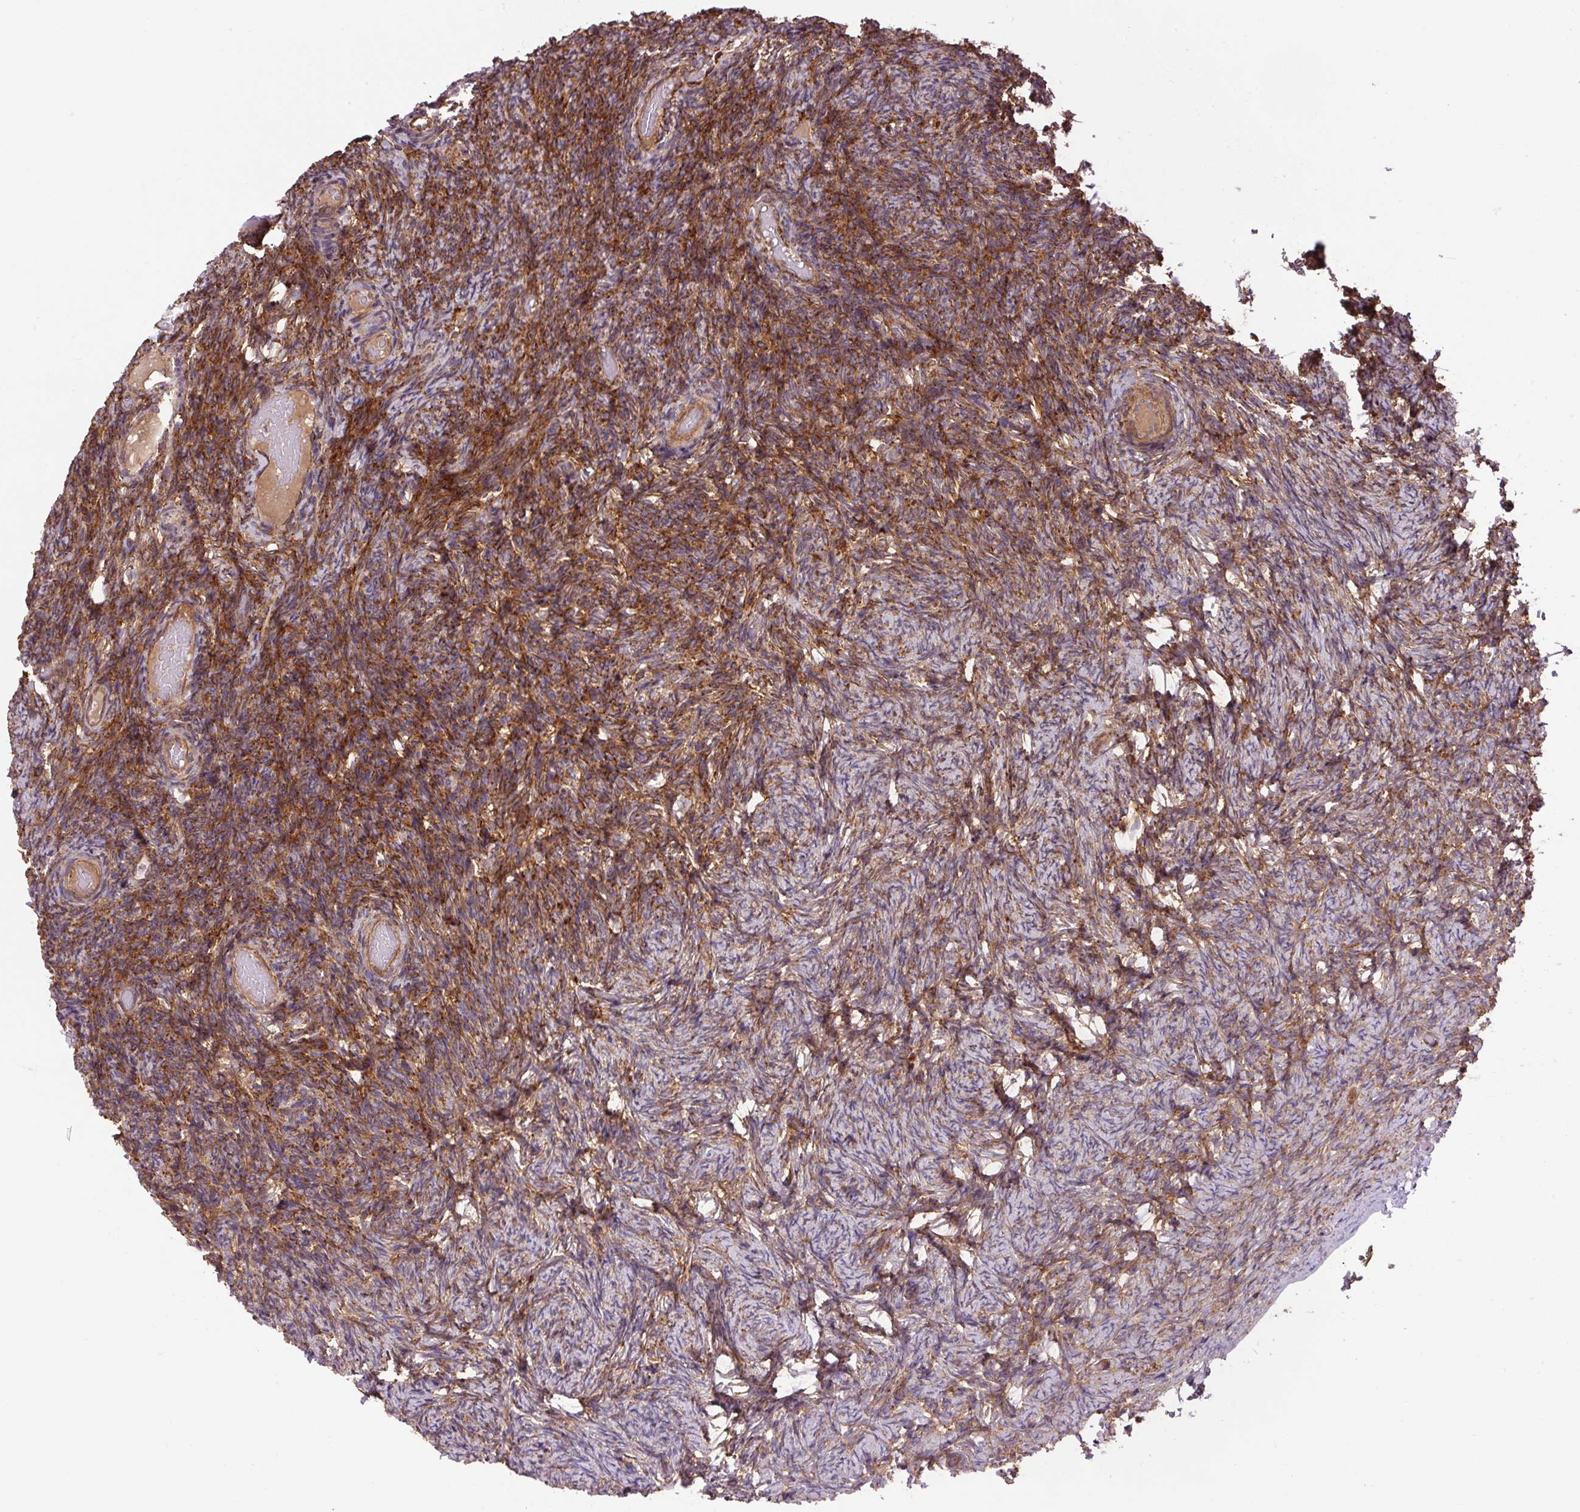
{"staining": {"intensity": "moderate", "quantity": ">75%", "location": "cytoplasmic/membranous"}, "tissue": "ovary", "cell_type": "Ovarian stroma cells", "image_type": "normal", "snomed": [{"axis": "morphology", "description": "Normal tissue, NOS"}, {"axis": "topography", "description": "Ovary"}], "caption": "High-power microscopy captured an immunohistochemistry (IHC) micrograph of benign ovary, revealing moderate cytoplasmic/membranous positivity in approximately >75% of ovarian stroma cells.", "gene": "SEPTIN10", "patient": {"sex": "female", "age": 34}}